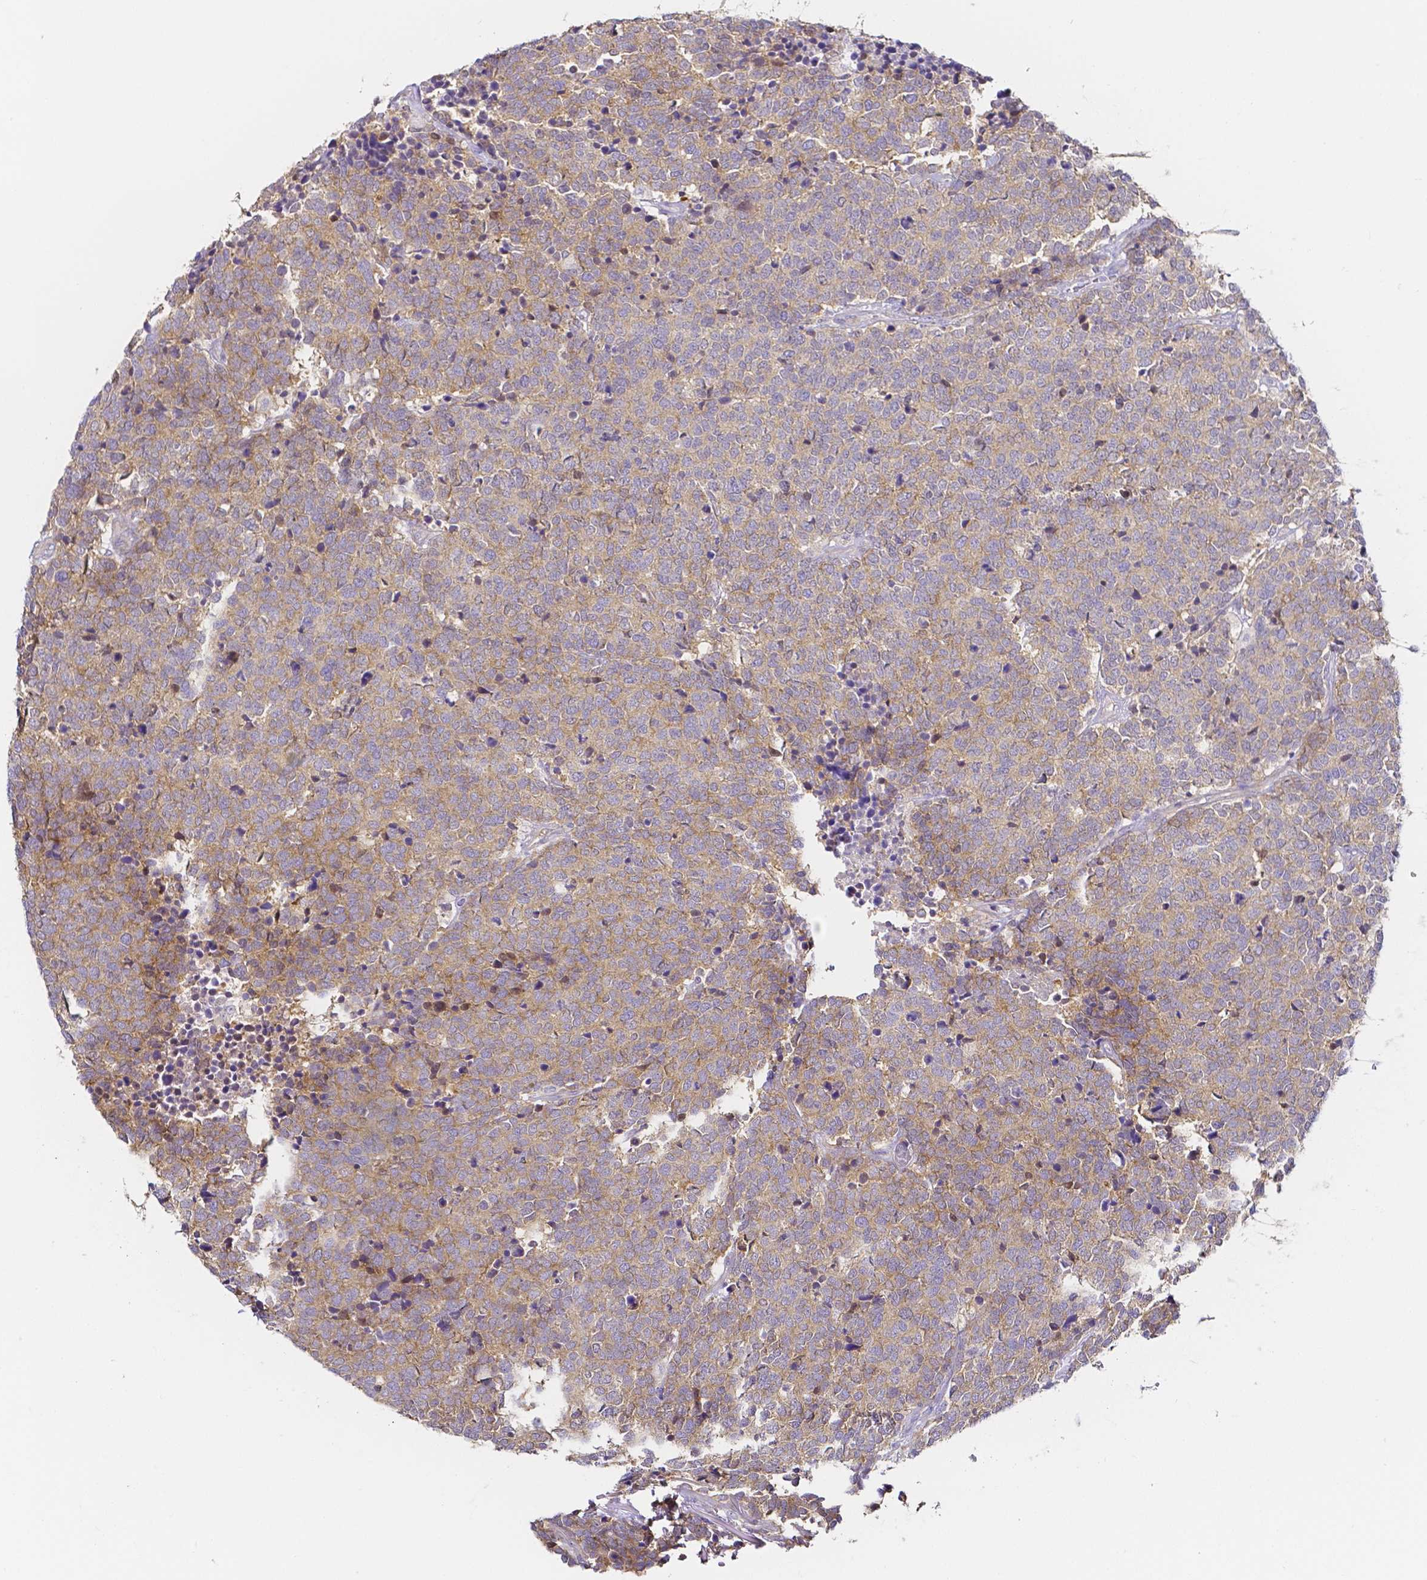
{"staining": {"intensity": "weak", "quantity": ">75%", "location": "cytoplasmic/membranous"}, "tissue": "carcinoid", "cell_type": "Tumor cells", "image_type": "cancer", "snomed": [{"axis": "morphology", "description": "Carcinoid, malignant, NOS"}, {"axis": "topography", "description": "Skin"}], "caption": "Protein expression analysis of human carcinoid (malignant) reveals weak cytoplasmic/membranous staining in about >75% of tumor cells. (brown staining indicates protein expression, while blue staining denotes nuclei).", "gene": "PKP3", "patient": {"sex": "female", "age": 79}}